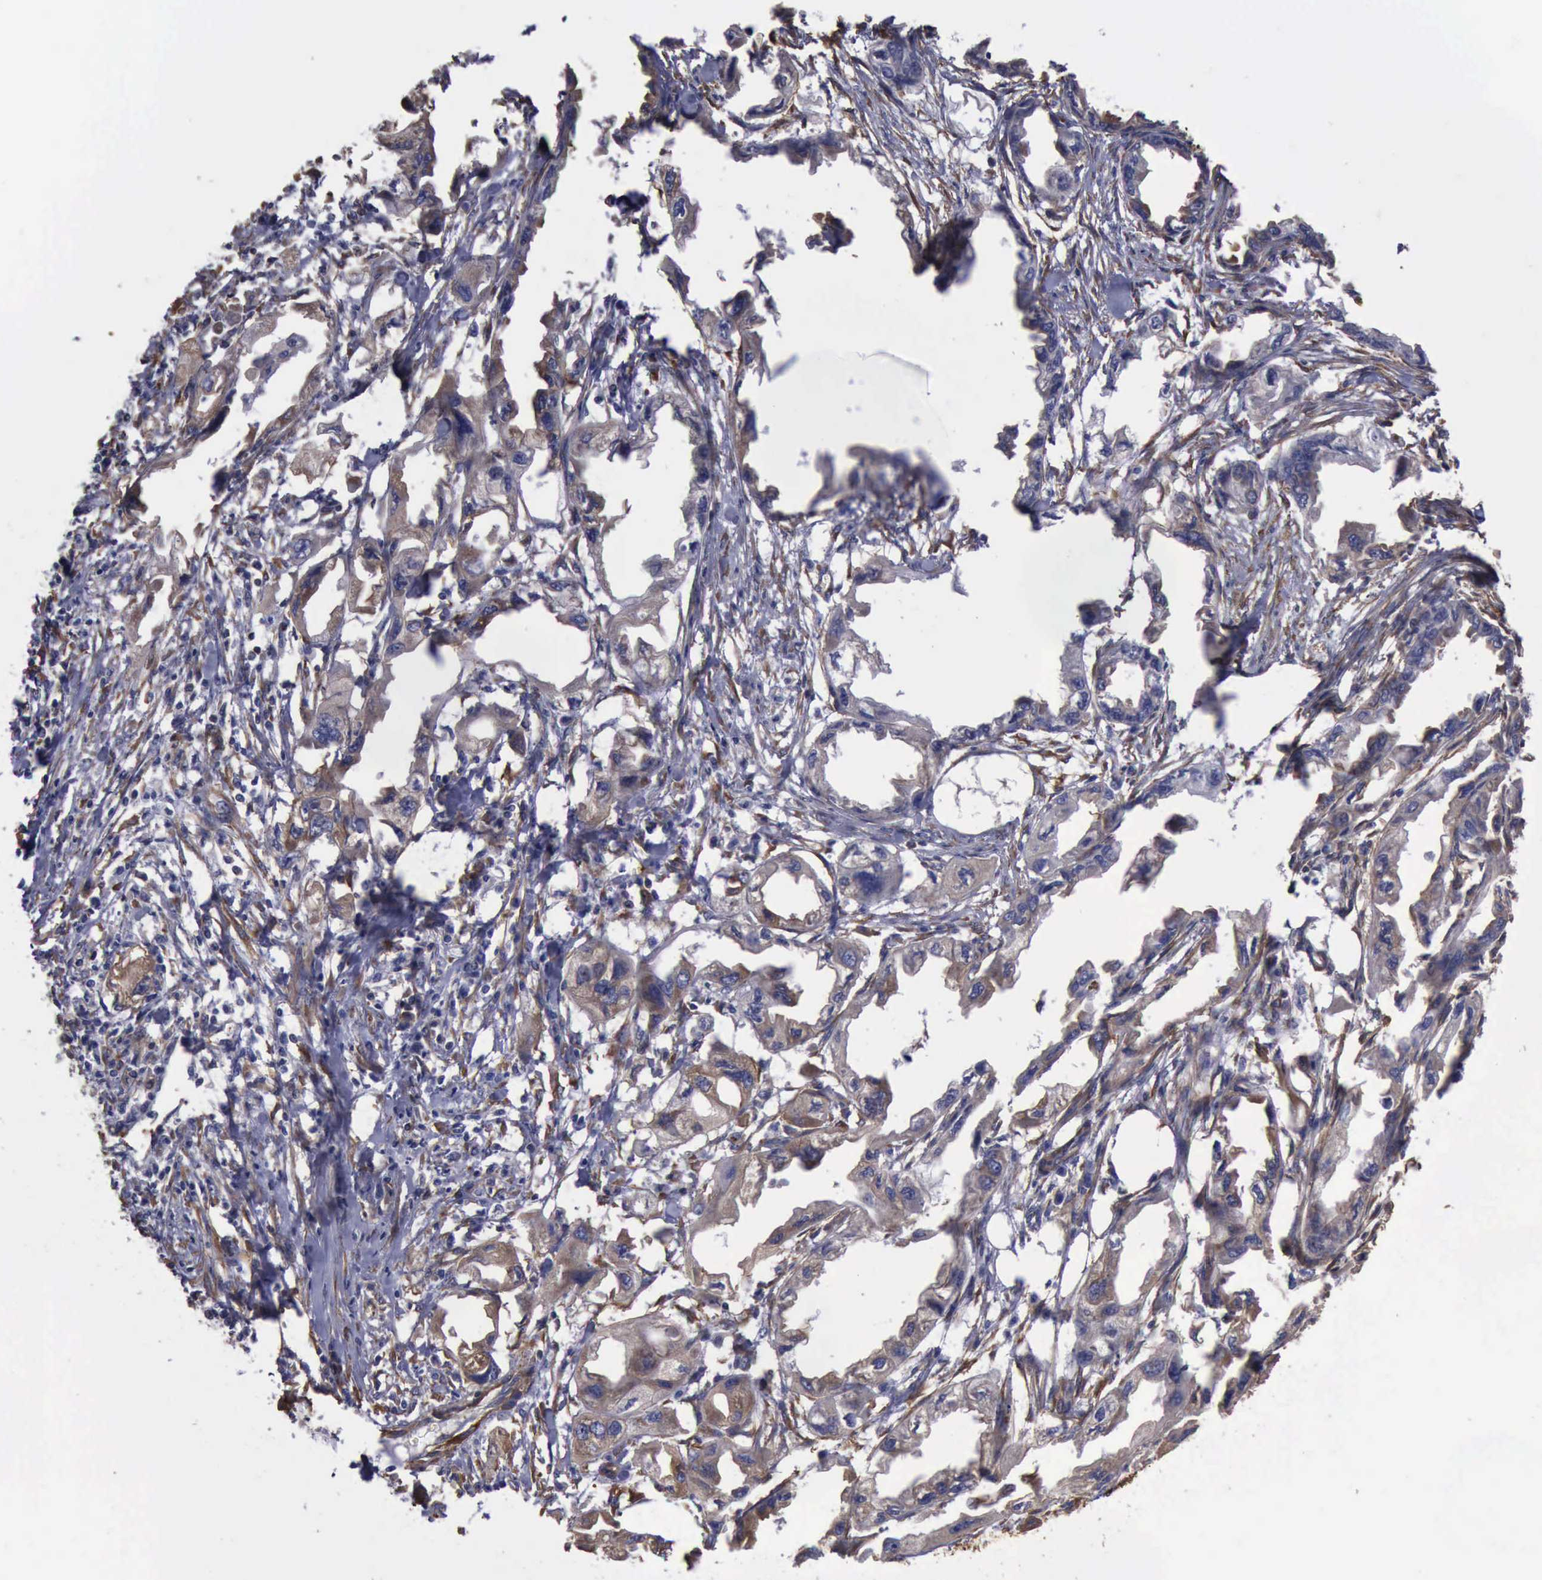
{"staining": {"intensity": "moderate", "quantity": "25%-75%", "location": "cytoplasmic/membranous"}, "tissue": "endometrial cancer", "cell_type": "Tumor cells", "image_type": "cancer", "snomed": [{"axis": "morphology", "description": "Adenocarcinoma, NOS"}, {"axis": "topography", "description": "Endometrium"}], "caption": "The image demonstrates a brown stain indicating the presence of a protein in the cytoplasmic/membranous of tumor cells in adenocarcinoma (endometrial).", "gene": "FLNA", "patient": {"sex": "female", "age": 67}}